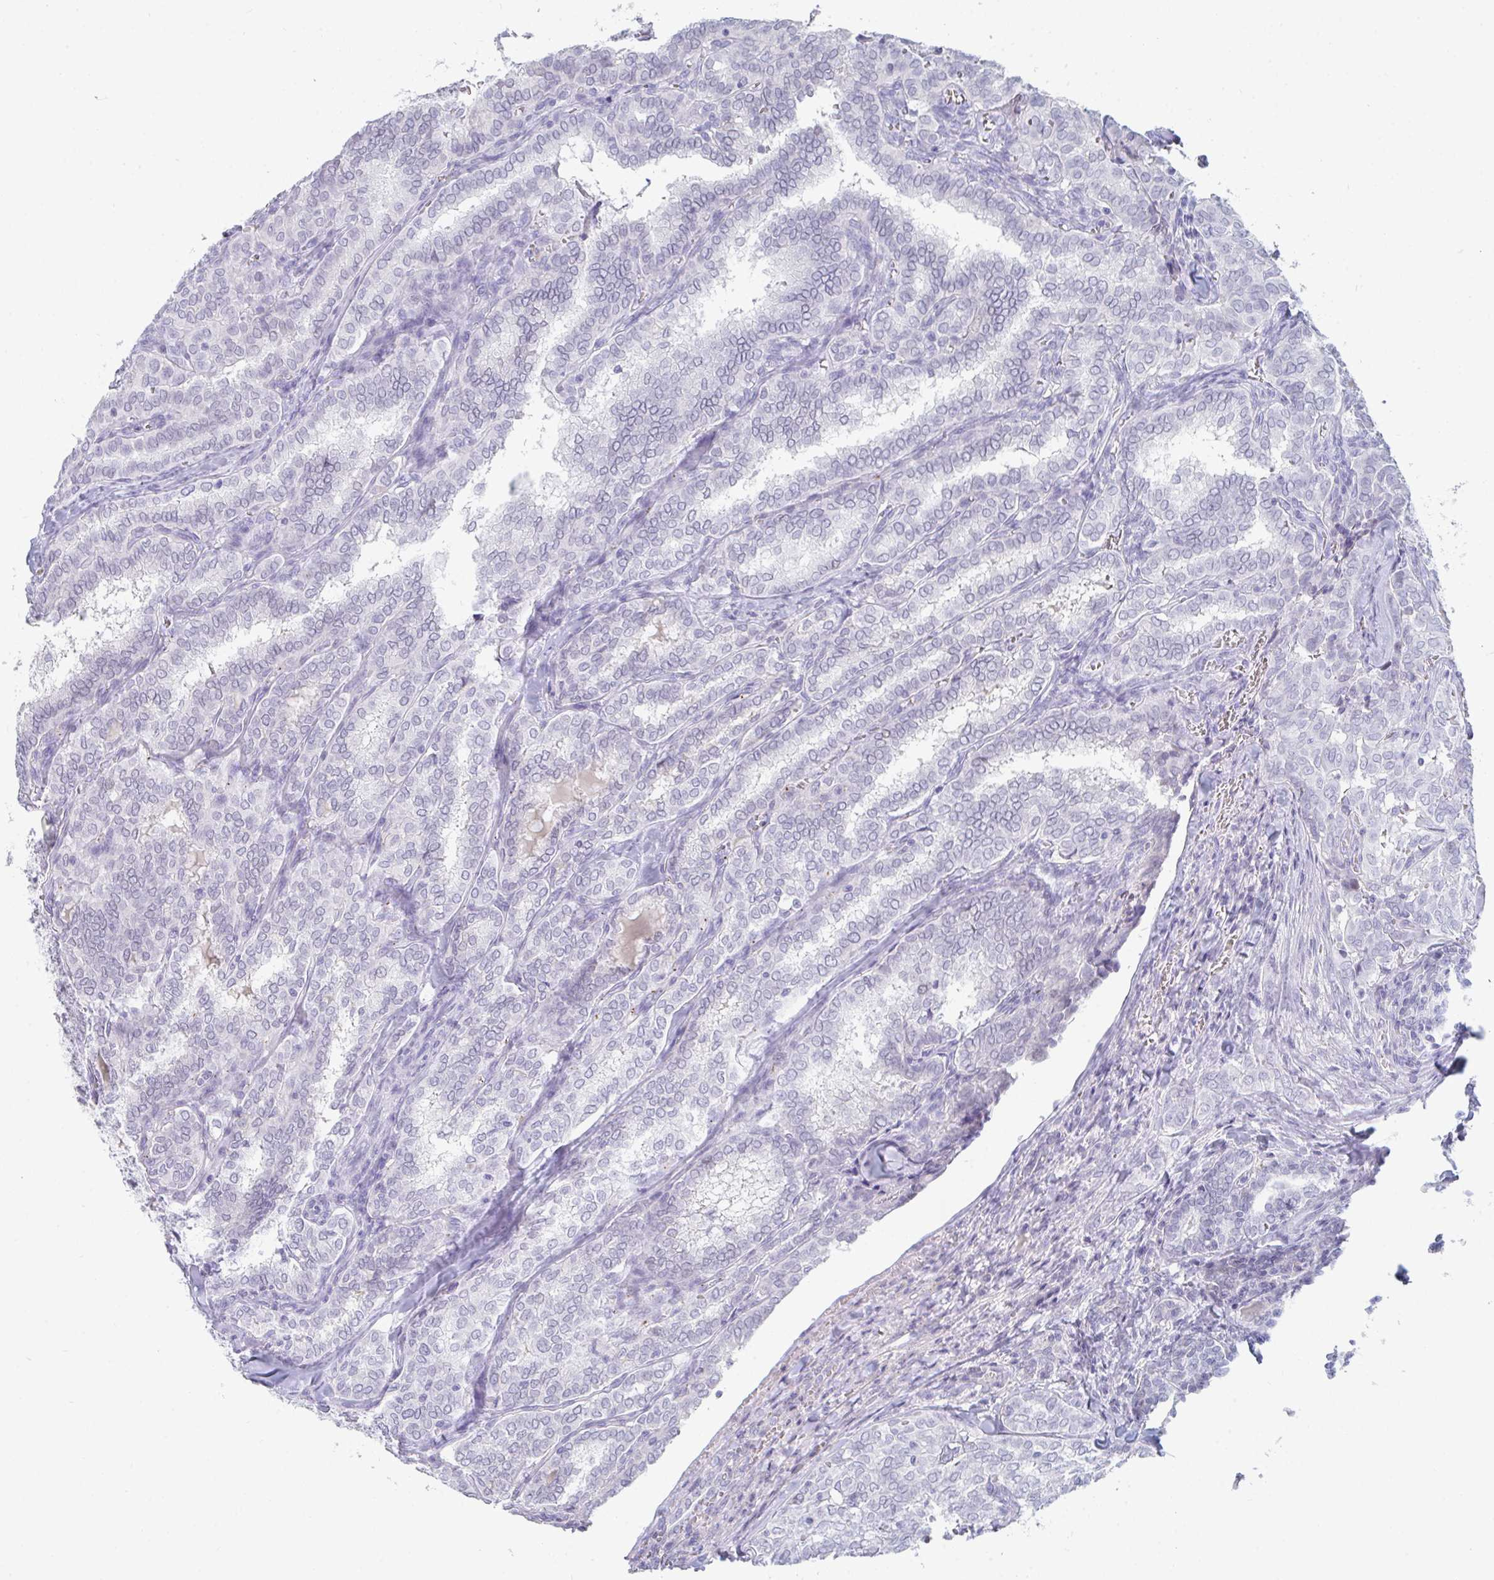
{"staining": {"intensity": "negative", "quantity": "none", "location": "none"}, "tissue": "thyroid cancer", "cell_type": "Tumor cells", "image_type": "cancer", "snomed": [{"axis": "morphology", "description": "Papillary adenocarcinoma, NOS"}, {"axis": "topography", "description": "Thyroid gland"}], "caption": "Immunohistochemistry of thyroid papillary adenocarcinoma exhibits no positivity in tumor cells.", "gene": "RUBCN", "patient": {"sex": "female", "age": 30}}